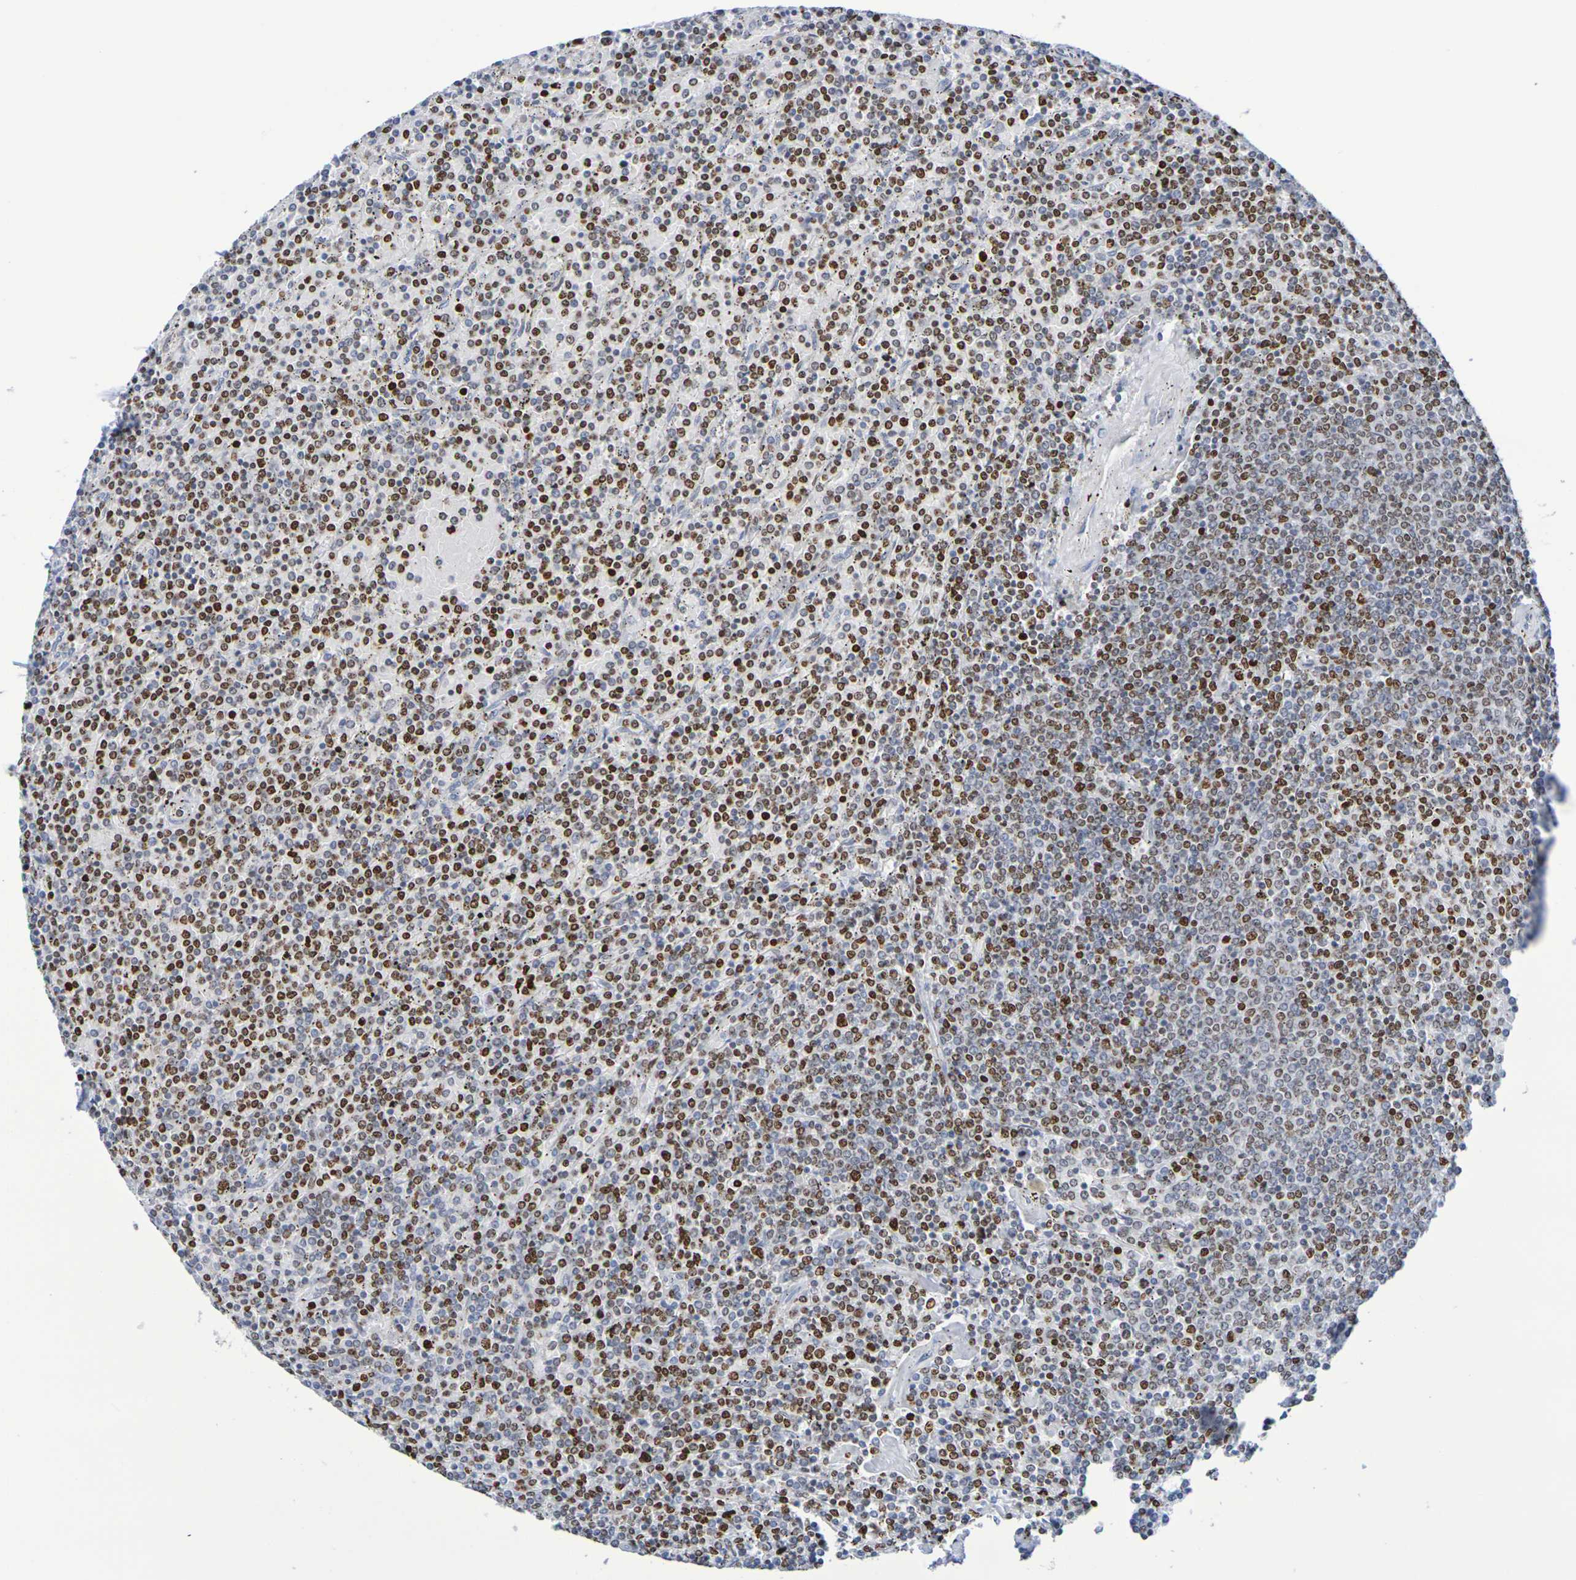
{"staining": {"intensity": "moderate", "quantity": "25%-75%", "location": "nuclear"}, "tissue": "lymphoma", "cell_type": "Tumor cells", "image_type": "cancer", "snomed": [{"axis": "morphology", "description": "Malignant lymphoma, non-Hodgkin's type, Low grade"}, {"axis": "topography", "description": "Spleen"}], "caption": "This is a micrograph of immunohistochemistry staining of low-grade malignant lymphoma, non-Hodgkin's type, which shows moderate expression in the nuclear of tumor cells.", "gene": "H1-5", "patient": {"sex": "female", "age": 77}}